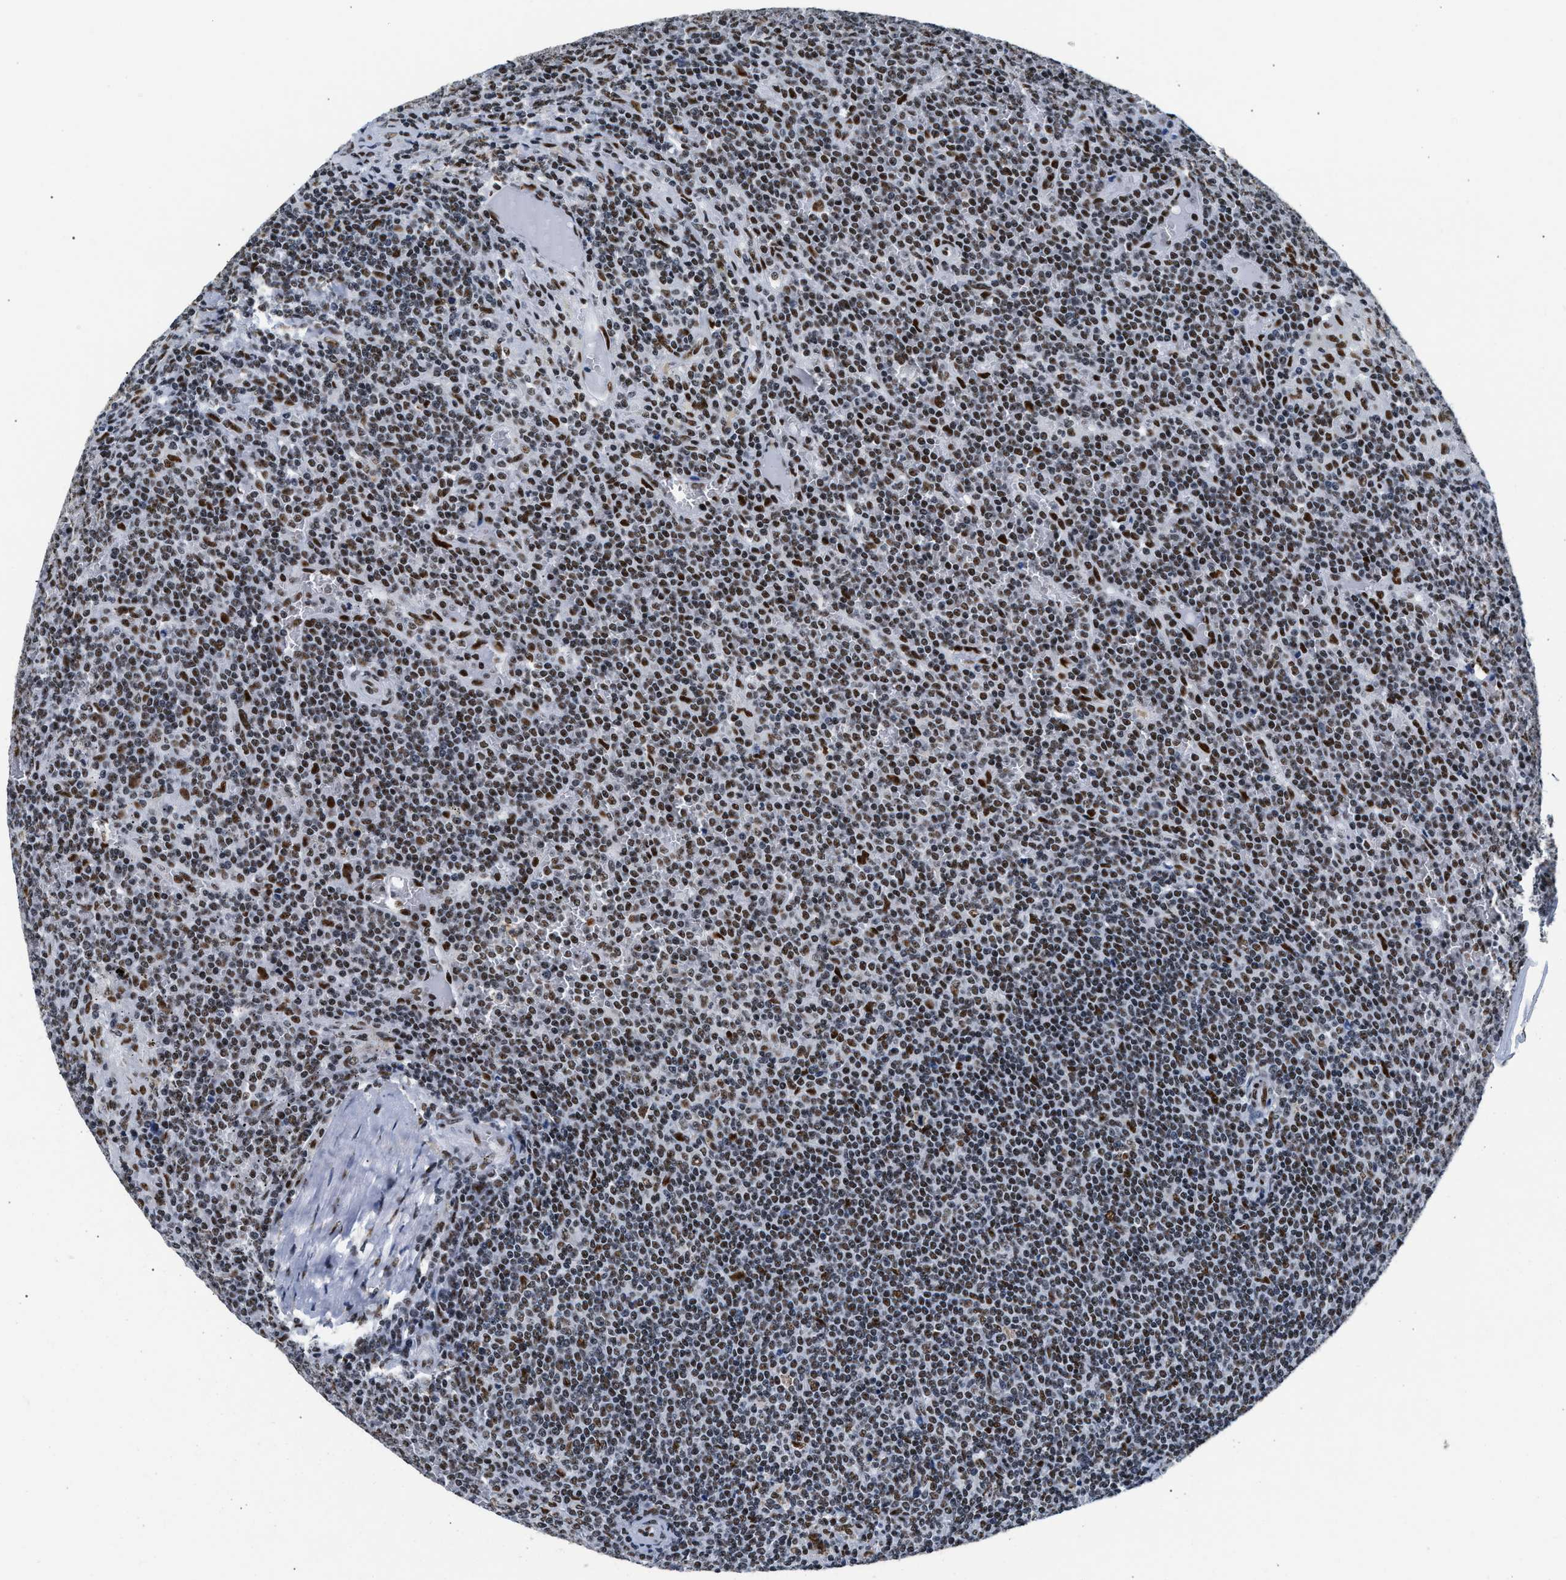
{"staining": {"intensity": "moderate", "quantity": ">75%", "location": "nuclear"}, "tissue": "lymphoma", "cell_type": "Tumor cells", "image_type": "cancer", "snomed": [{"axis": "morphology", "description": "Malignant lymphoma, non-Hodgkin's type, Low grade"}, {"axis": "topography", "description": "Spleen"}], "caption": "Low-grade malignant lymphoma, non-Hodgkin's type was stained to show a protein in brown. There is medium levels of moderate nuclear expression in about >75% of tumor cells.", "gene": "RAD50", "patient": {"sex": "female", "age": 19}}